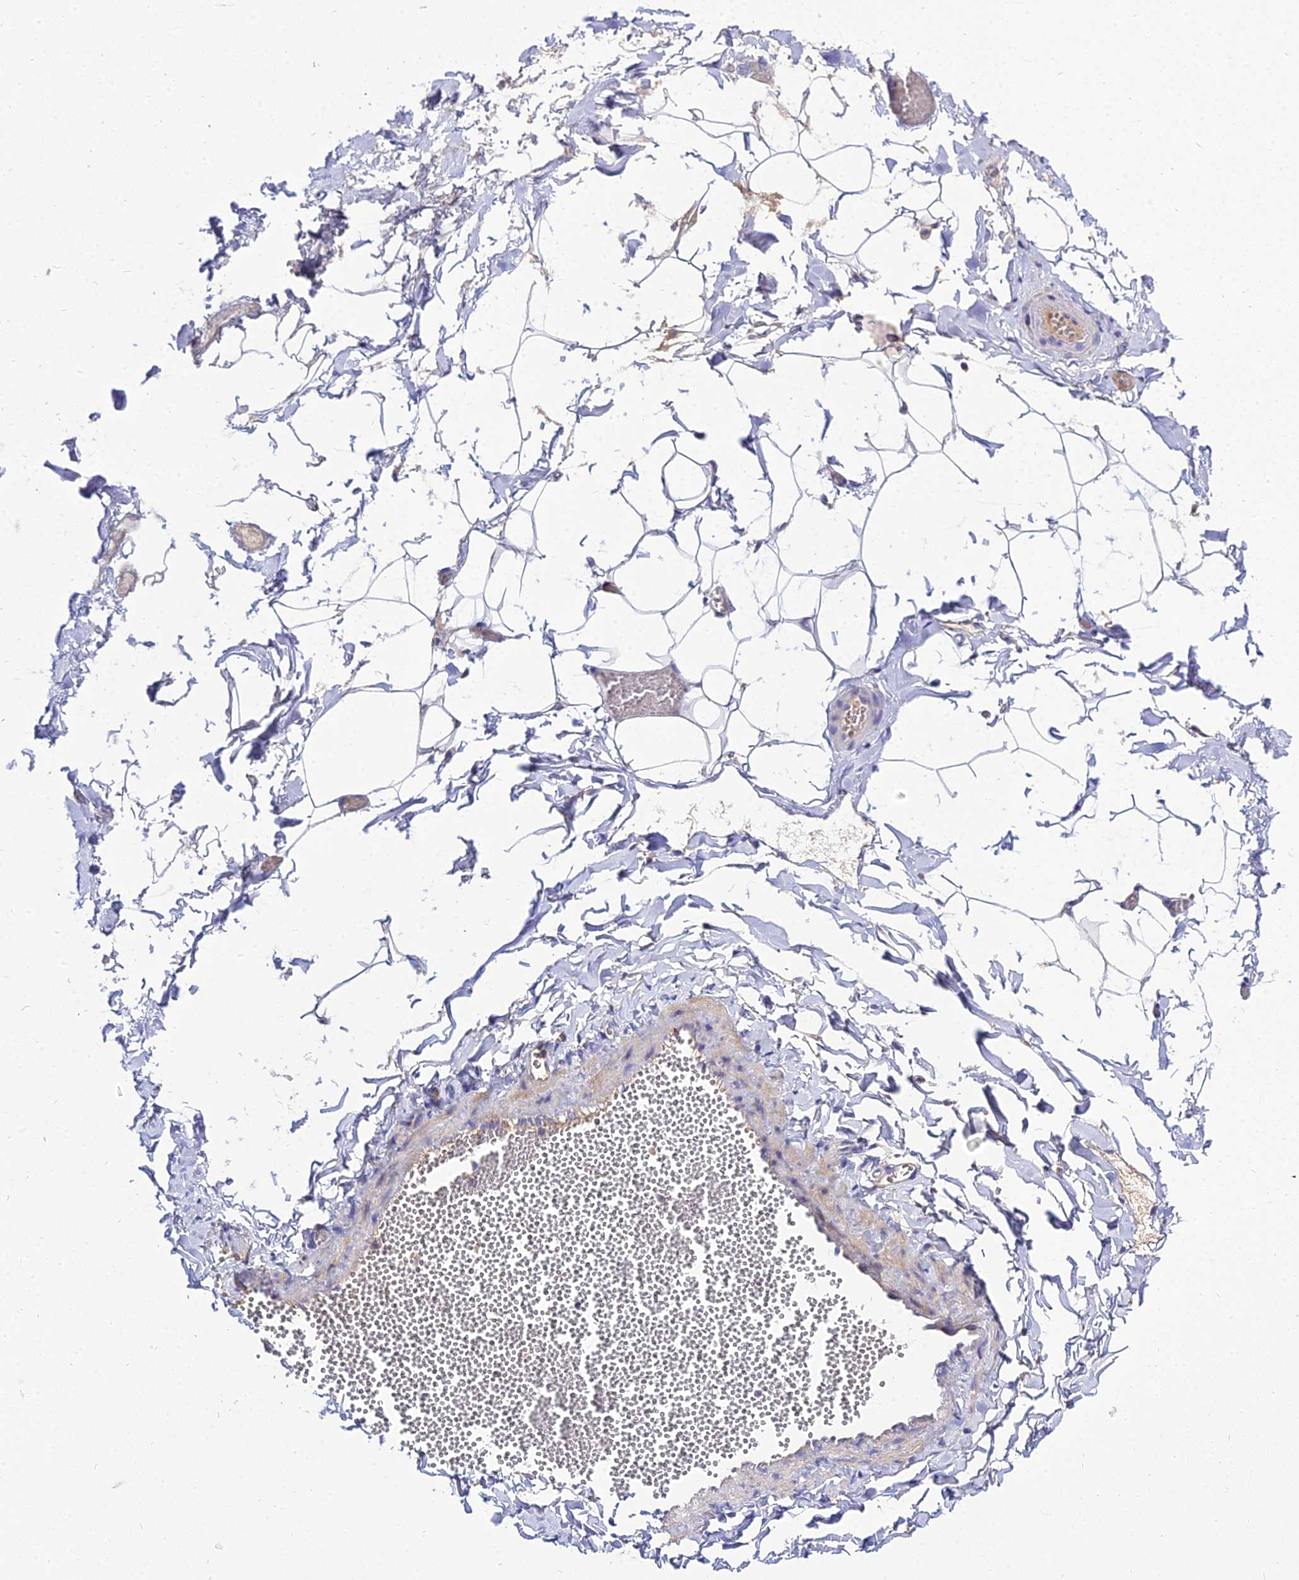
{"staining": {"intensity": "negative", "quantity": "none", "location": "none"}, "tissue": "adipose tissue", "cell_type": "Adipocytes", "image_type": "normal", "snomed": [{"axis": "morphology", "description": "Normal tissue, NOS"}, {"axis": "topography", "description": "Gallbladder"}, {"axis": "topography", "description": "Peripheral nerve tissue"}], "caption": "Immunohistochemistry micrograph of normal adipose tissue stained for a protein (brown), which demonstrates no positivity in adipocytes. (Brightfield microscopy of DAB (3,3'-diaminobenzidine) immunohistochemistry at high magnification).", "gene": "C2orf69", "patient": {"sex": "male", "age": 38}}